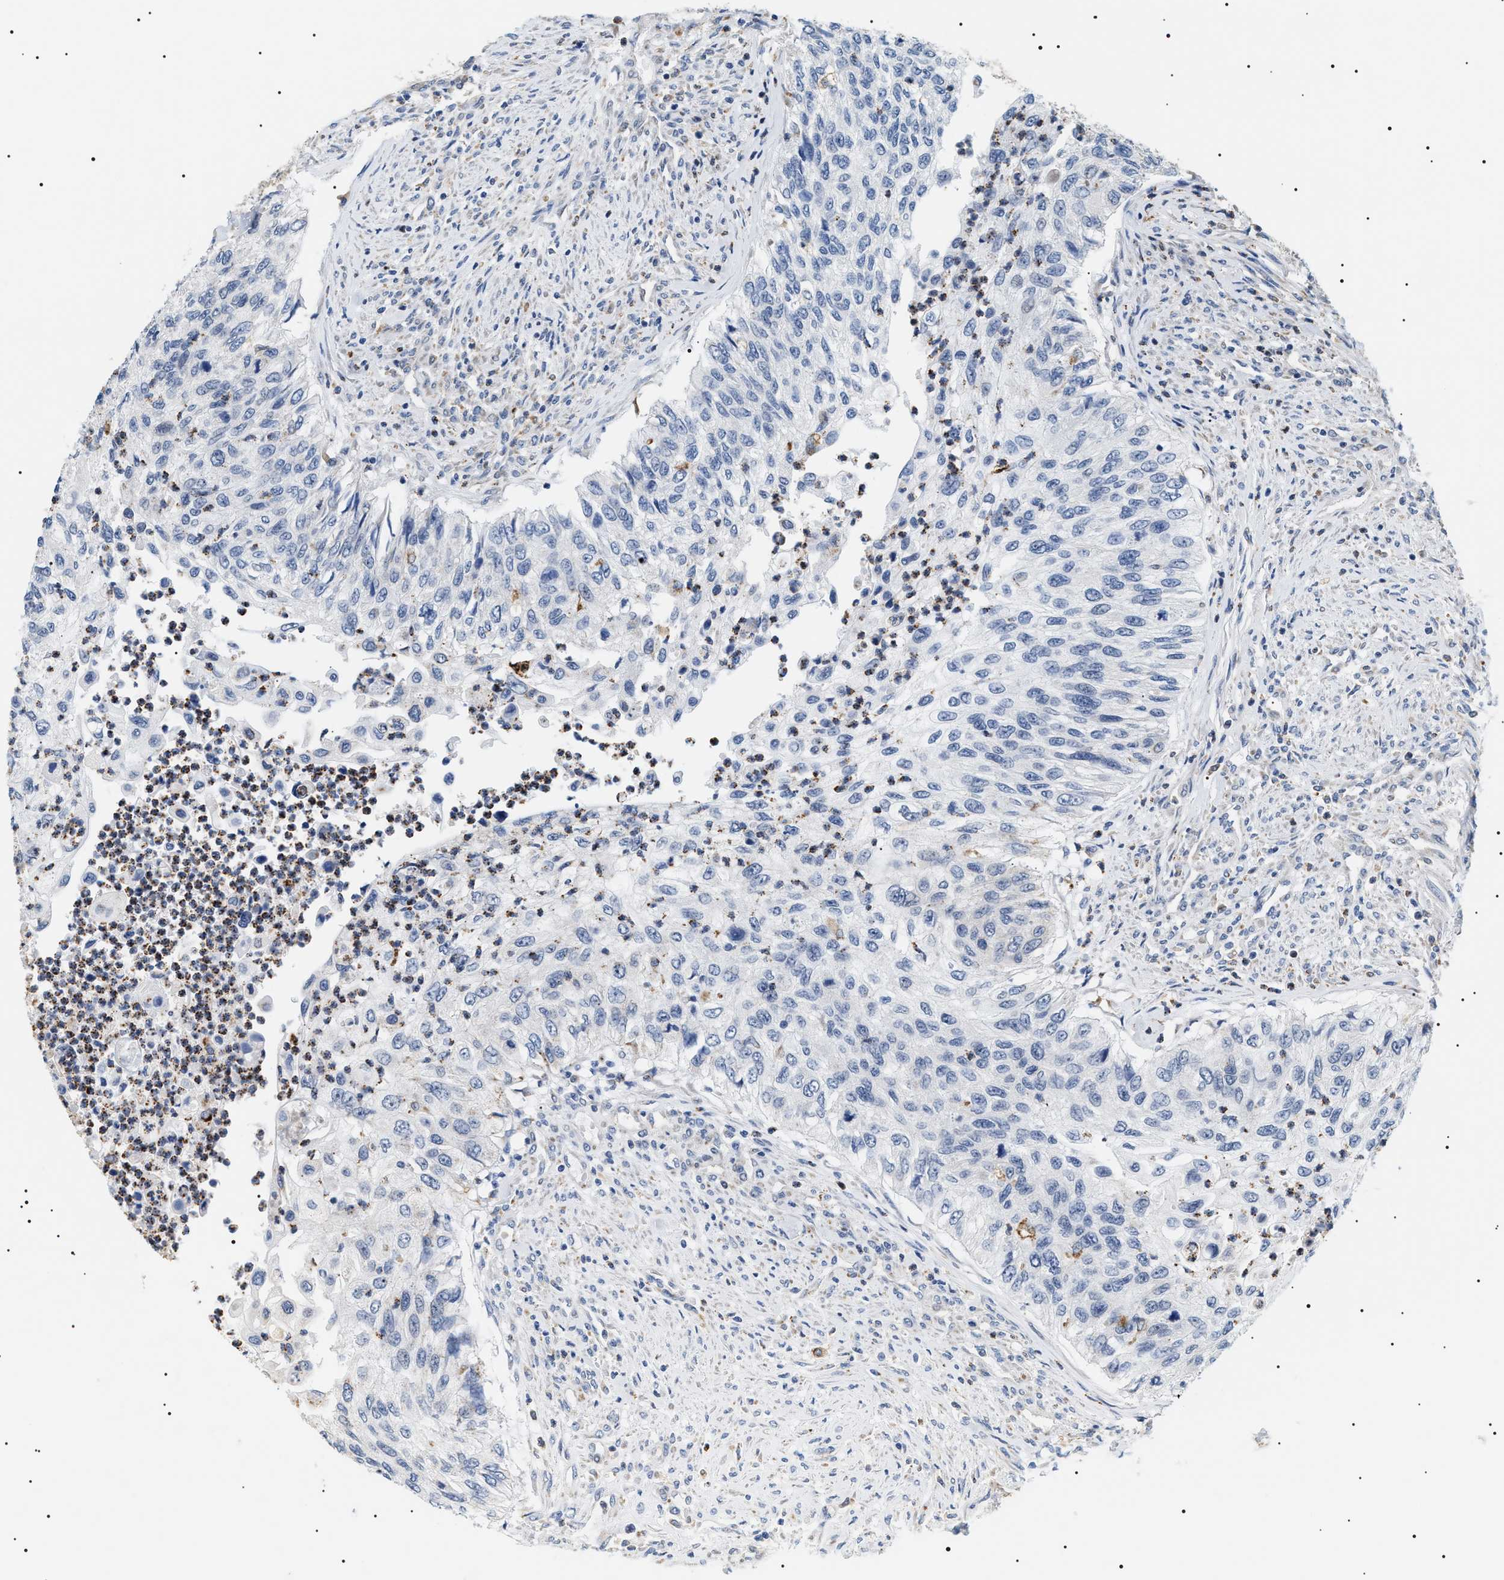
{"staining": {"intensity": "negative", "quantity": "none", "location": "none"}, "tissue": "urothelial cancer", "cell_type": "Tumor cells", "image_type": "cancer", "snomed": [{"axis": "morphology", "description": "Urothelial carcinoma, High grade"}, {"axis": "topography", "description": "Urinary bladder"}], "caption": "The image exhibits no significant staining in tumor cells of urothelial carcinoma (high-grade).", "gene": "HSD17B11", "patient": {"sex": "female", "age": 60}}